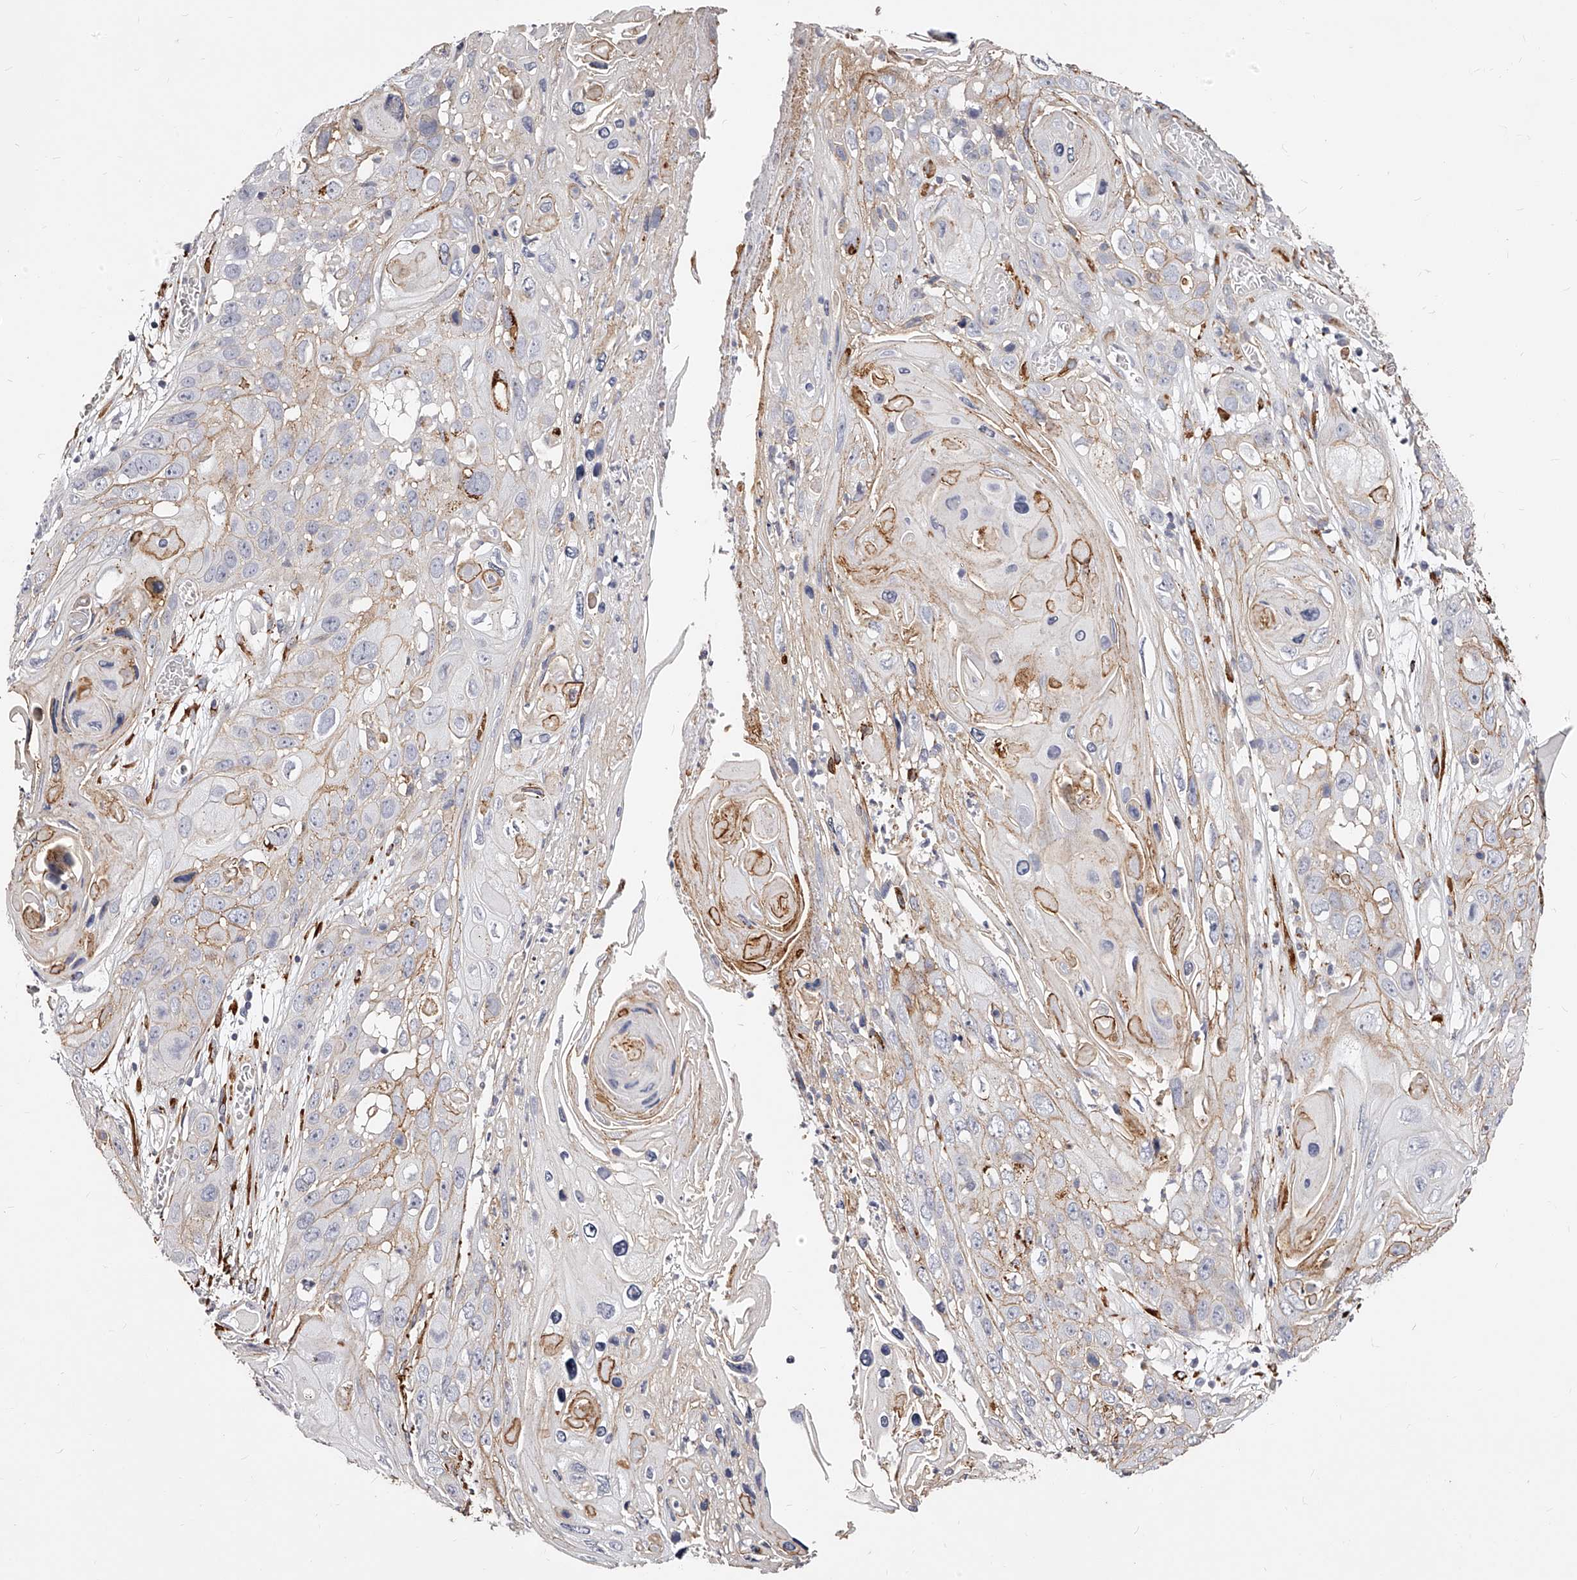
{"staining": {"intensity": "moderate", "quantity": "<25%", "location": "cytoplasmic/membranous"}, "tissue": "skin cancer", "cell_type": "Tumor cells", "image_type": "cancer", "snomed": [{"axis": "morphology", "description": "Squamous cell carcinoma, NOS"}, {"axis": "topography", "description": "Skin"}], "caption": "The histopathology image exhibits a brown stain indicating the presence of a protein in the cytoplasmic/membranous of tumor cells in squamous cell carcinoma (skin). The staining is performed using DAB brown chromogen to label protein expression. The nuclei are counter-stained blue using hematoxylin.", "gene": "CD82", "patient": {"sex": "male", "age": 55}}